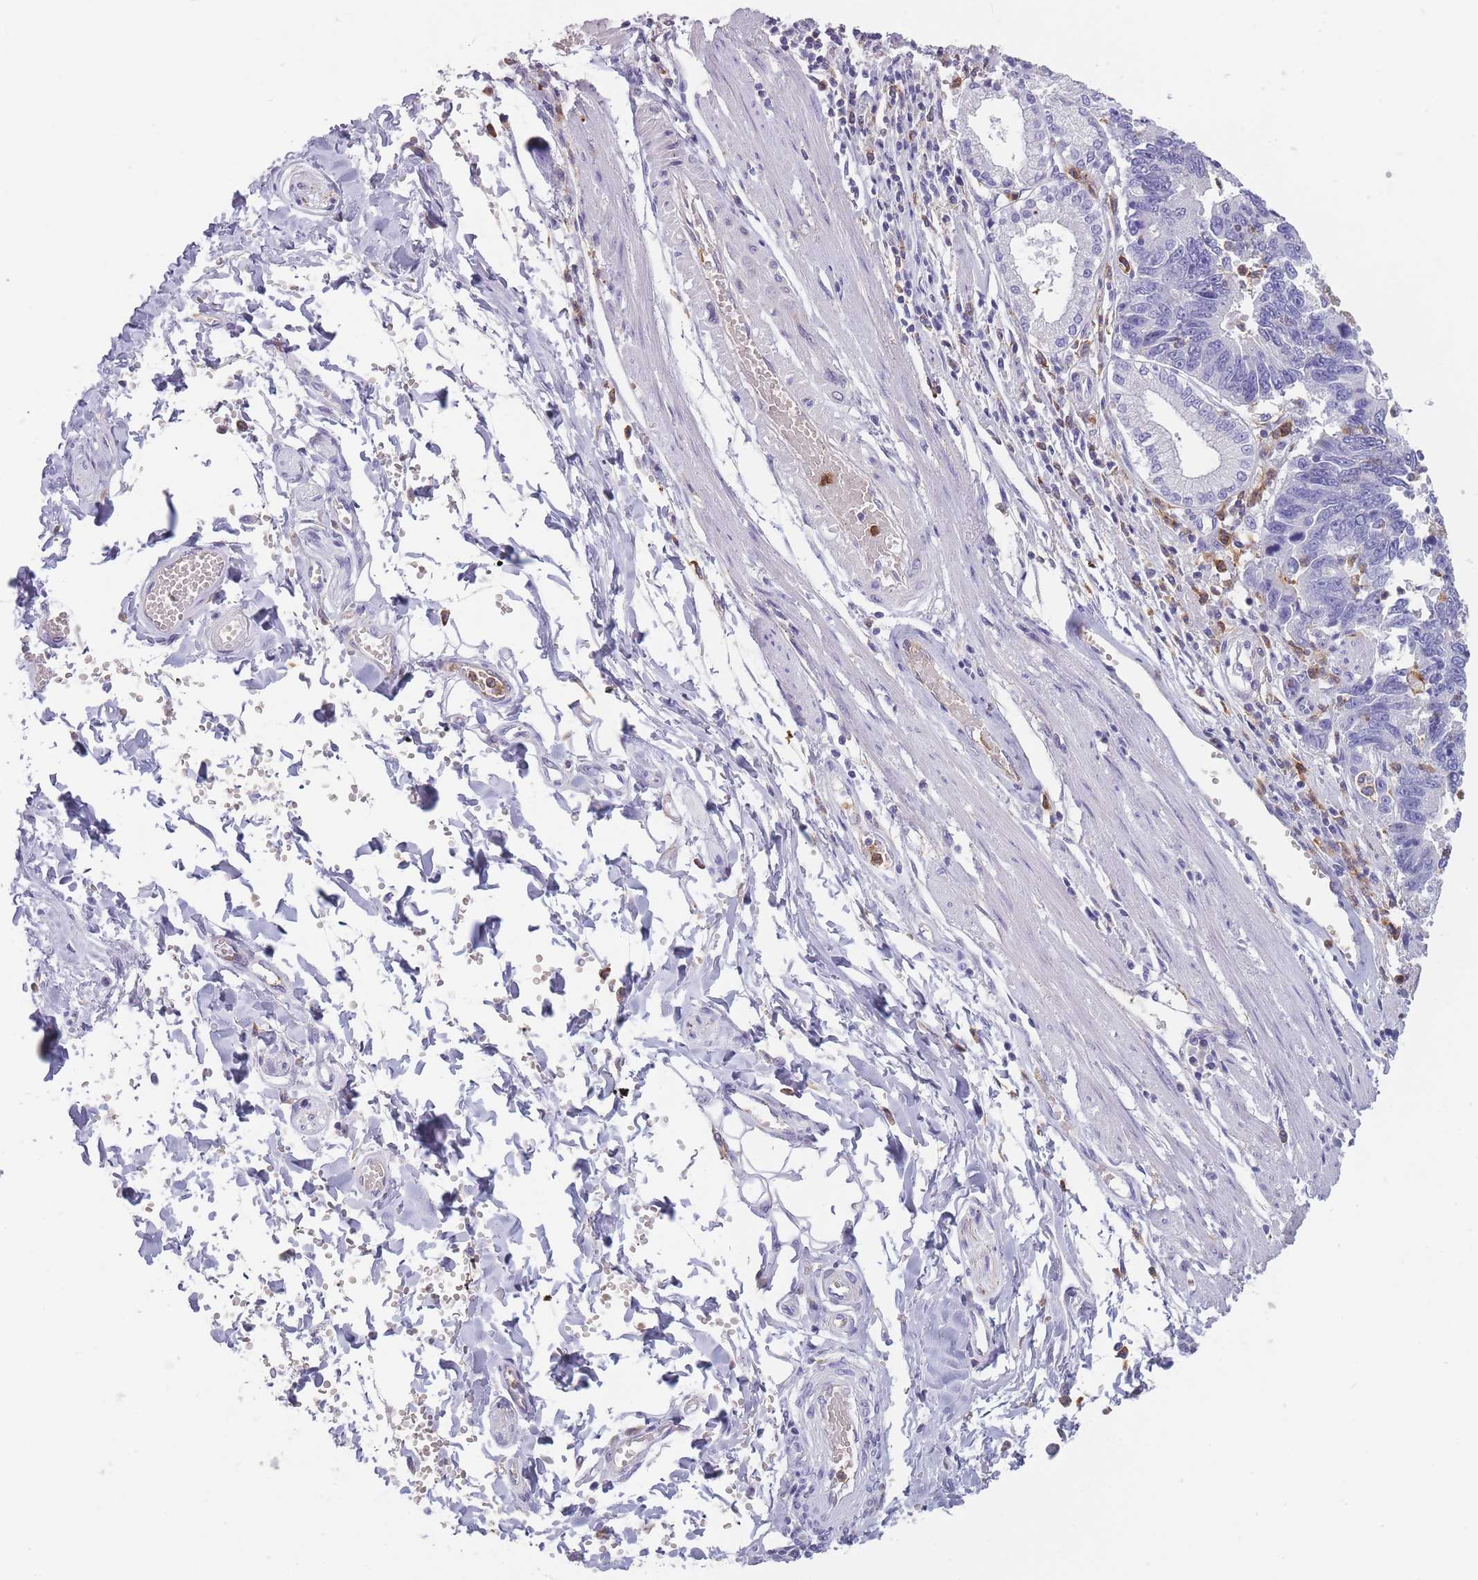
{"staining": {"intensity": "negative", "quantity": "none", "location": "none"}, "tissue": "stomach cancer", "cell_type": "Tumor cells", "image_type": "cancer", "snomed": [{"axis": "morphology", "description": "Adenocarcinoma, NOS"}, {"axis": "topography", "description": "Stomach"}], "caption": "The photomicrograph shows no staining of tumor cells in adenocarcinoma (stomach). (DAB IHC visualized using brightfield microscopy, high magnification).", "gene": "CR1L", "patient": {"sex": "male", "age": 59}}